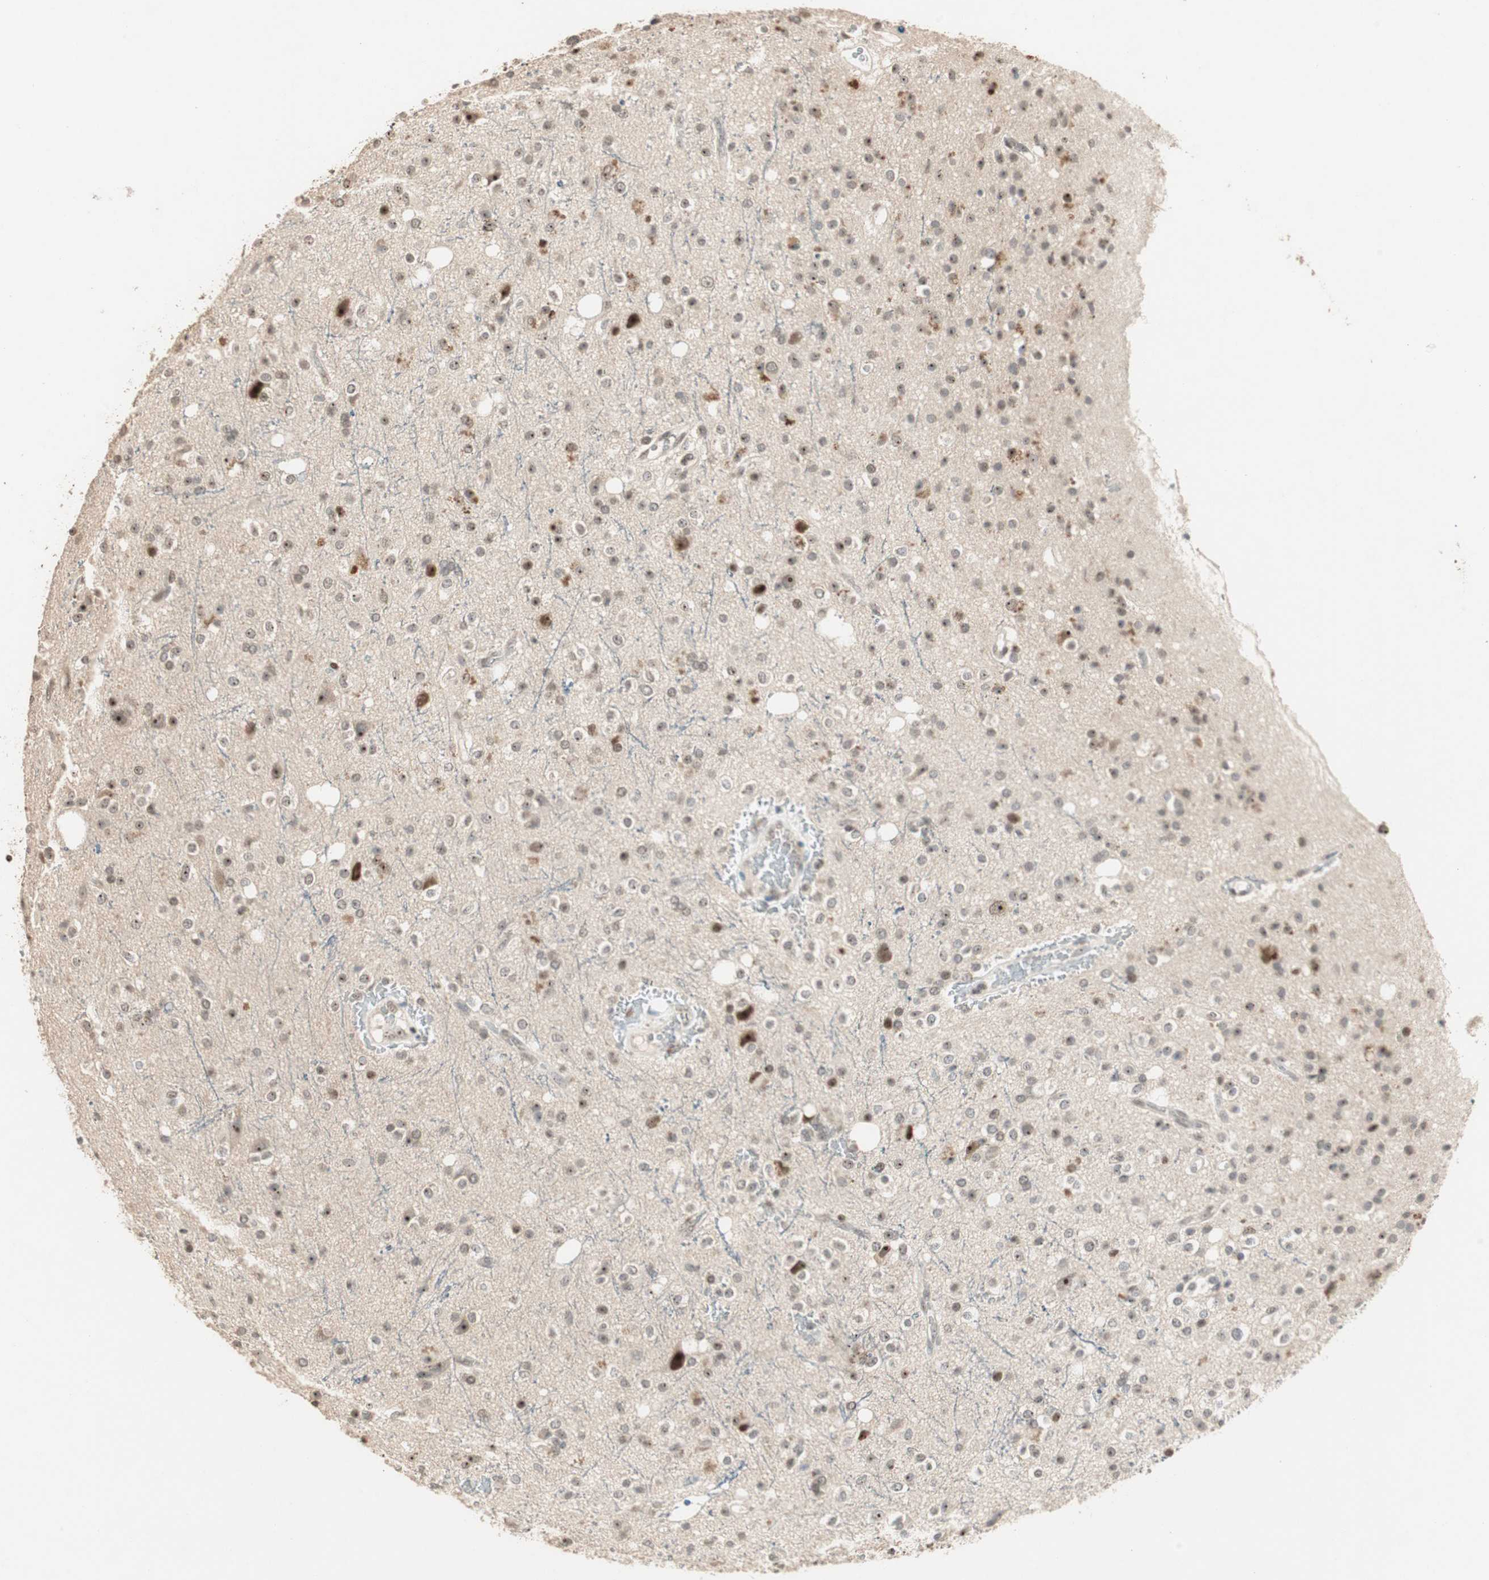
{"staining": {"intensity": "moderate", "quantity": "<25%", "location": "nuclear"}, "tissue": "glioma", "cell_type": "Tumor cells", "image_type": "cancer", "snomed": [{"axis": "morphology", "description": "Glioma, malignant, High grade"}, {"axis": "topography", "description": "Brain"}], "caption": "This photomicrograph displays immunohistochemistry (IHC) staining of human glioma, with low moderate nuclear staining in about <25% of tumor cells.", "gene": "ETV4", "patient": {"sex": "male", "age": 47}}